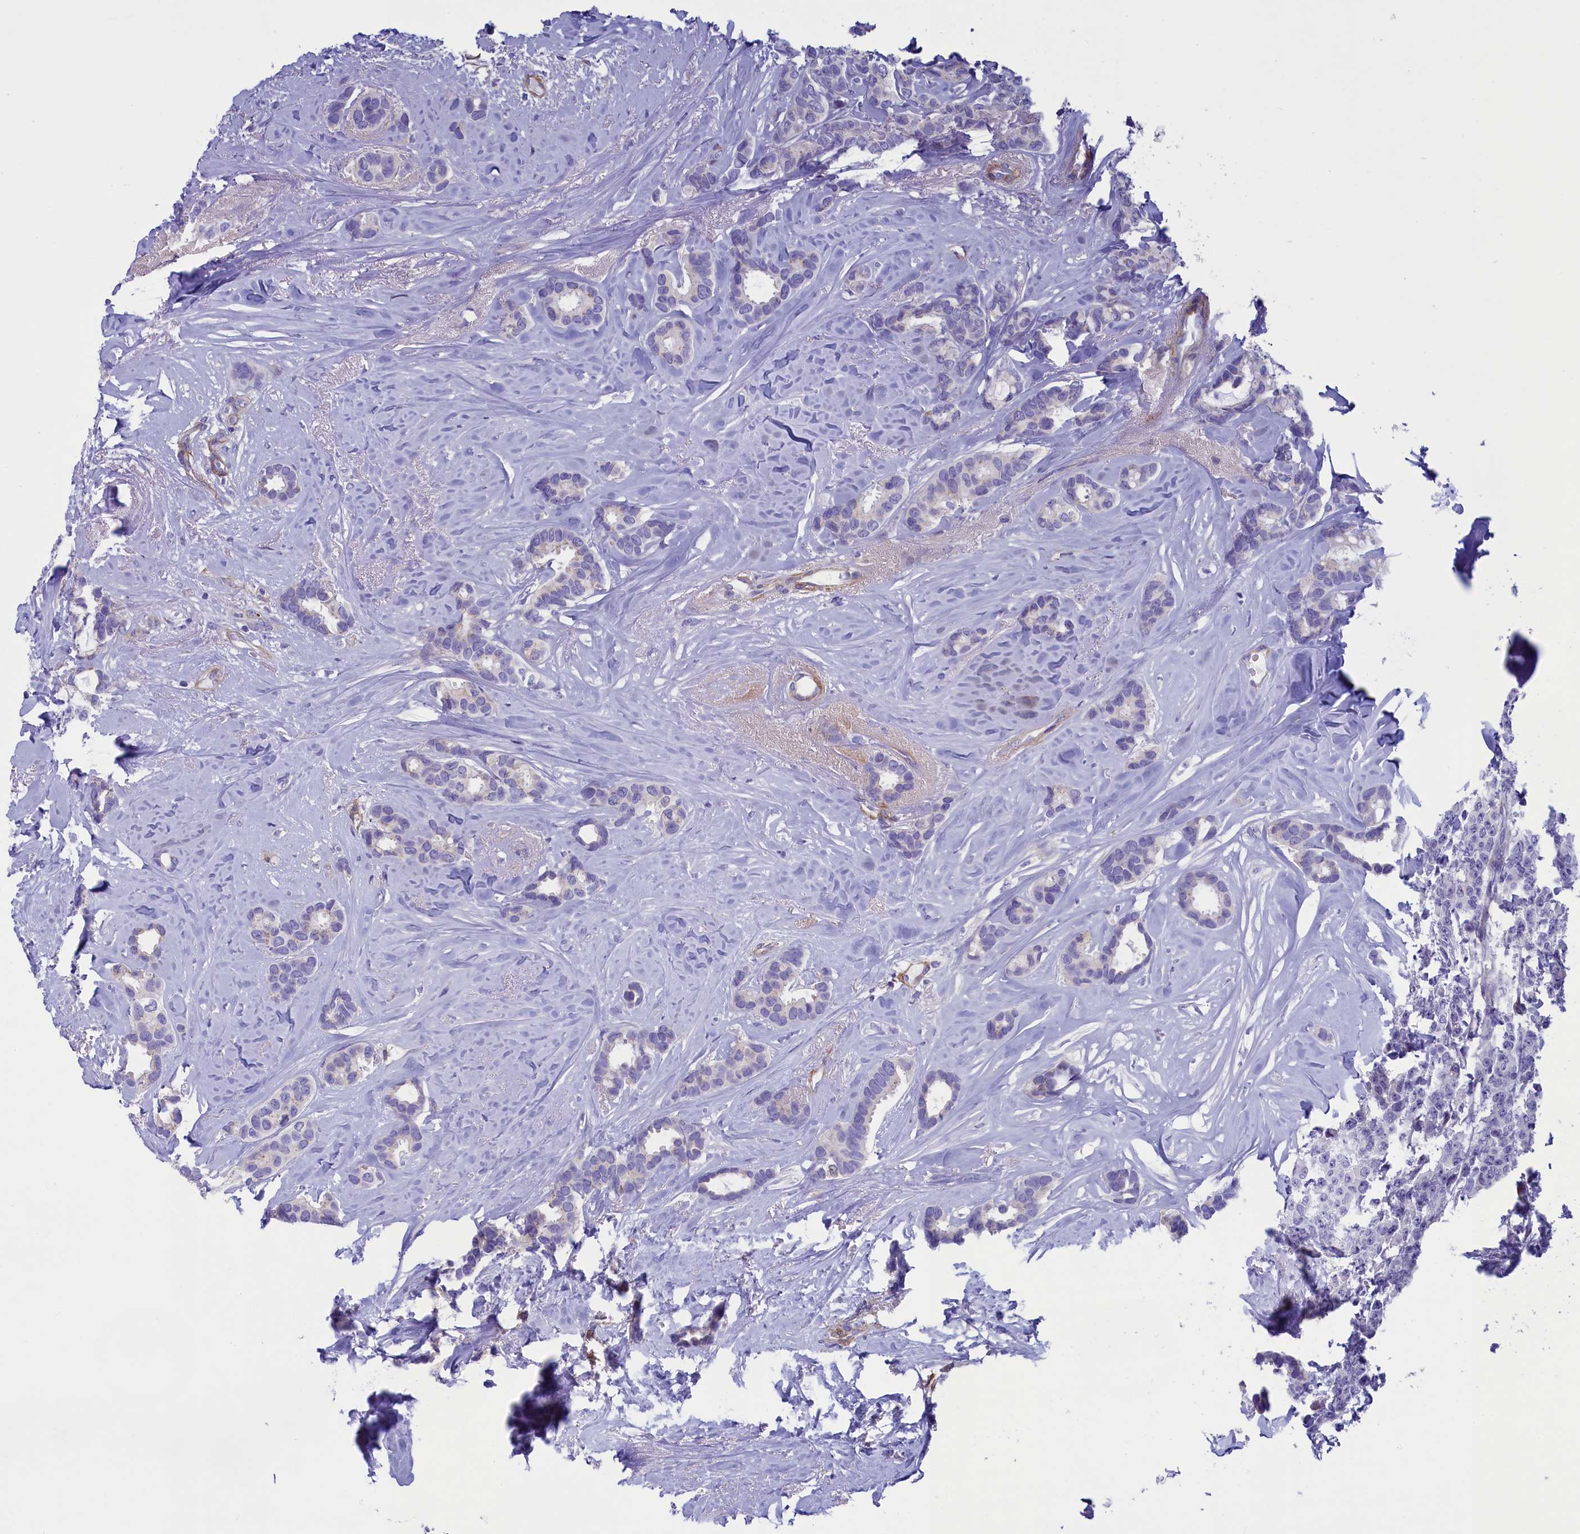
{"staining": {"intensity": "negative", "quantity": "none", "location": "none"}, "tissue": "breast cancer", "cell_type": "Tumor cells", "image_type": "cancer", "snomed": [{"axis": "morphology", "description": "Duct carcinoma"}, {"axis": "topography", "description": "Breast"}], "caption": "High magnification brightfield microscopy of intraductal carcinoma (breast) stained with DAB (brown) and counterstained with hematoxylin (blue): tumor cells show no significant positivity.", "gene": "LOXL1", "patient": {"sex": "female", "age": 87}}